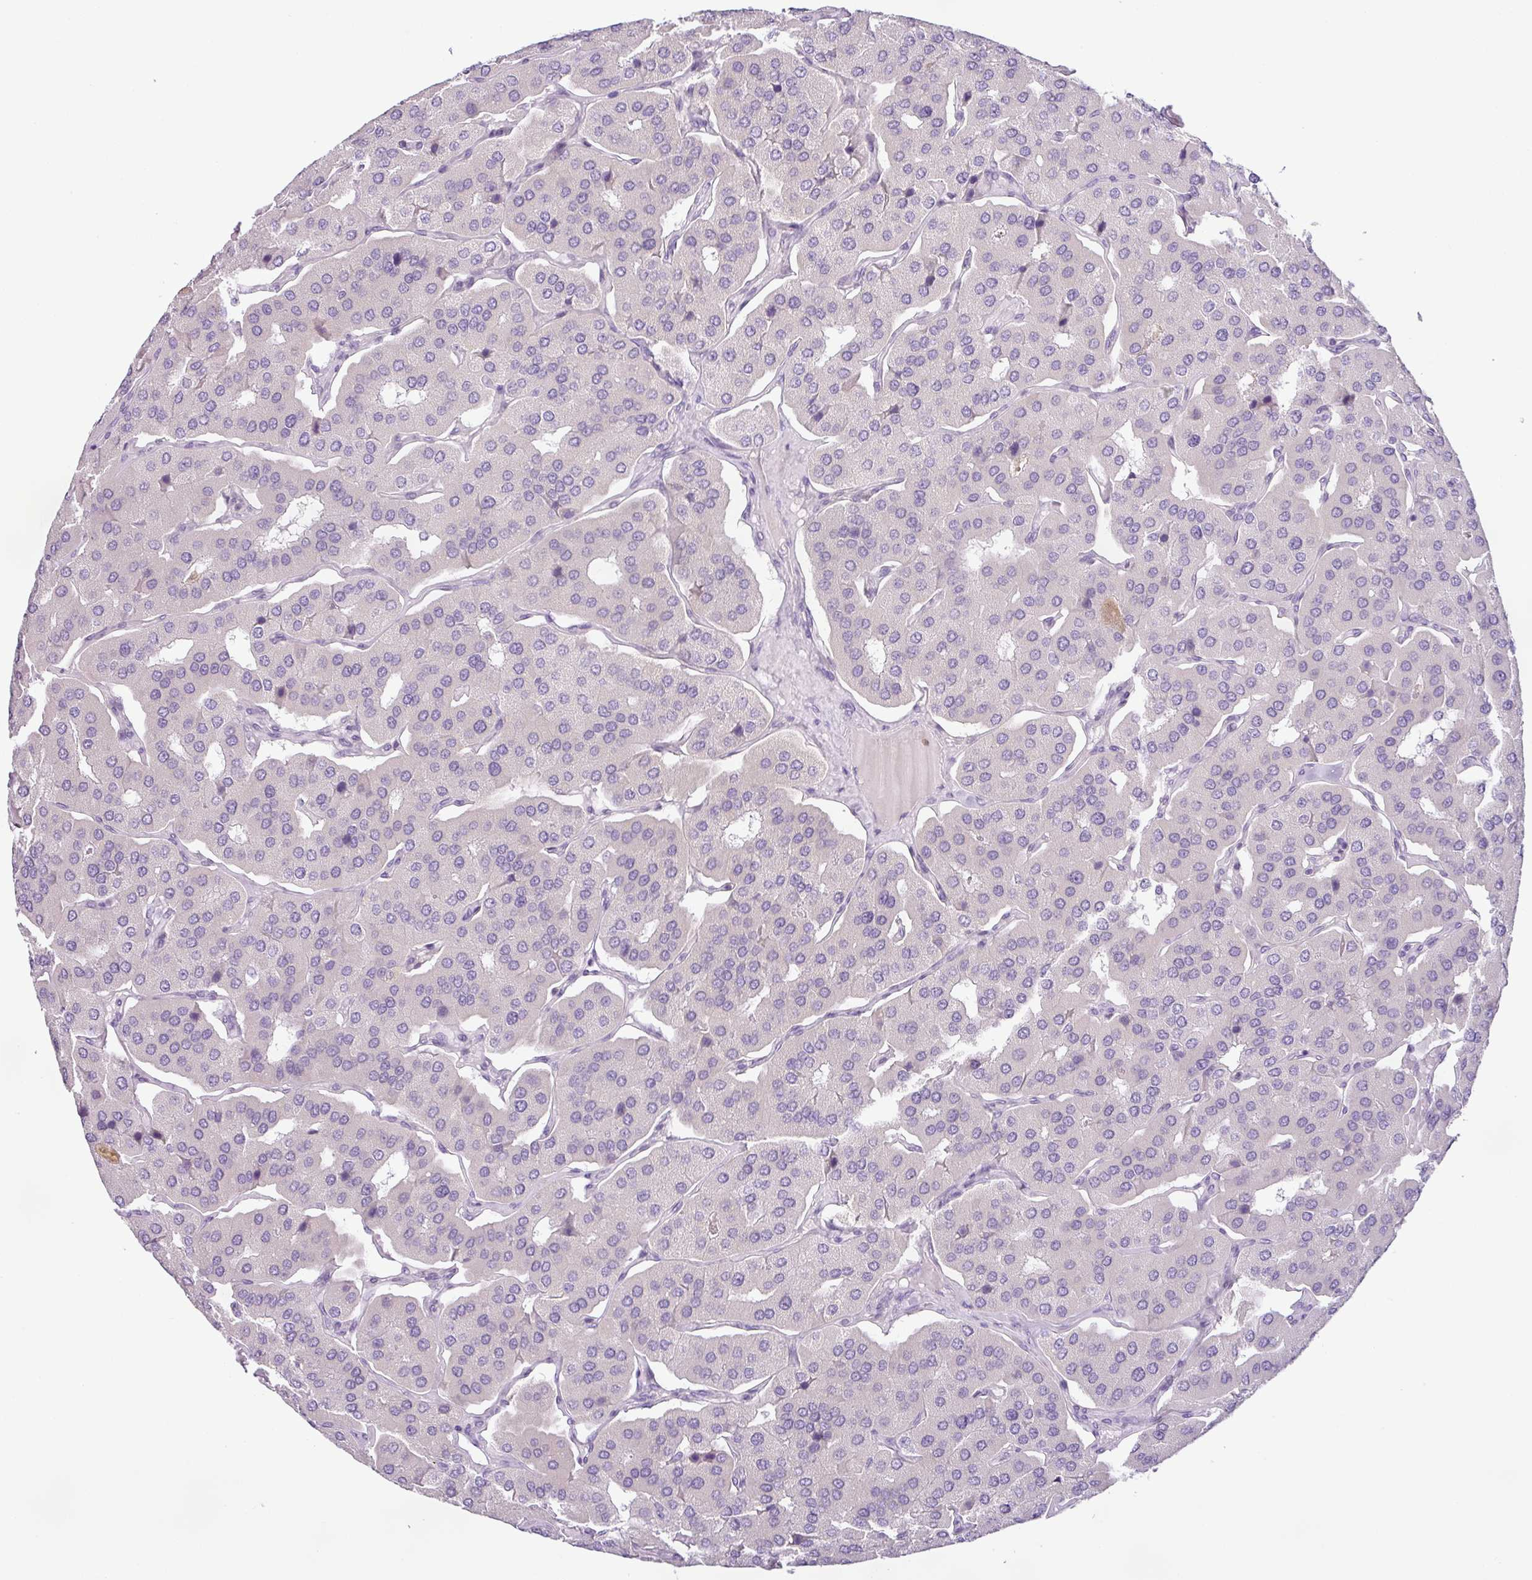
{"staining": {"intensity": "negative", "quantity": "none", "location": "none"}, "tissue": "parathyroid gland", "cell_type": "Glandular cells", "image_type": "normal", "snomed": [{"axis": "morphology", "description": "Normal tissue, NOS"}, {"axis": "morphology", "description": "Adenoma, NOS"}, {"axis": "topography", "description": "Parathyroid gland"}], "caption": "IHC of benign human parathyroid gland displays no staining in glandular cells. (DAB (3,3'-diaminobenzidine) IHC with hematoxylin counter stain).", "gene": "HMCN2", "patient": {"sex": "female", "age": 86}}